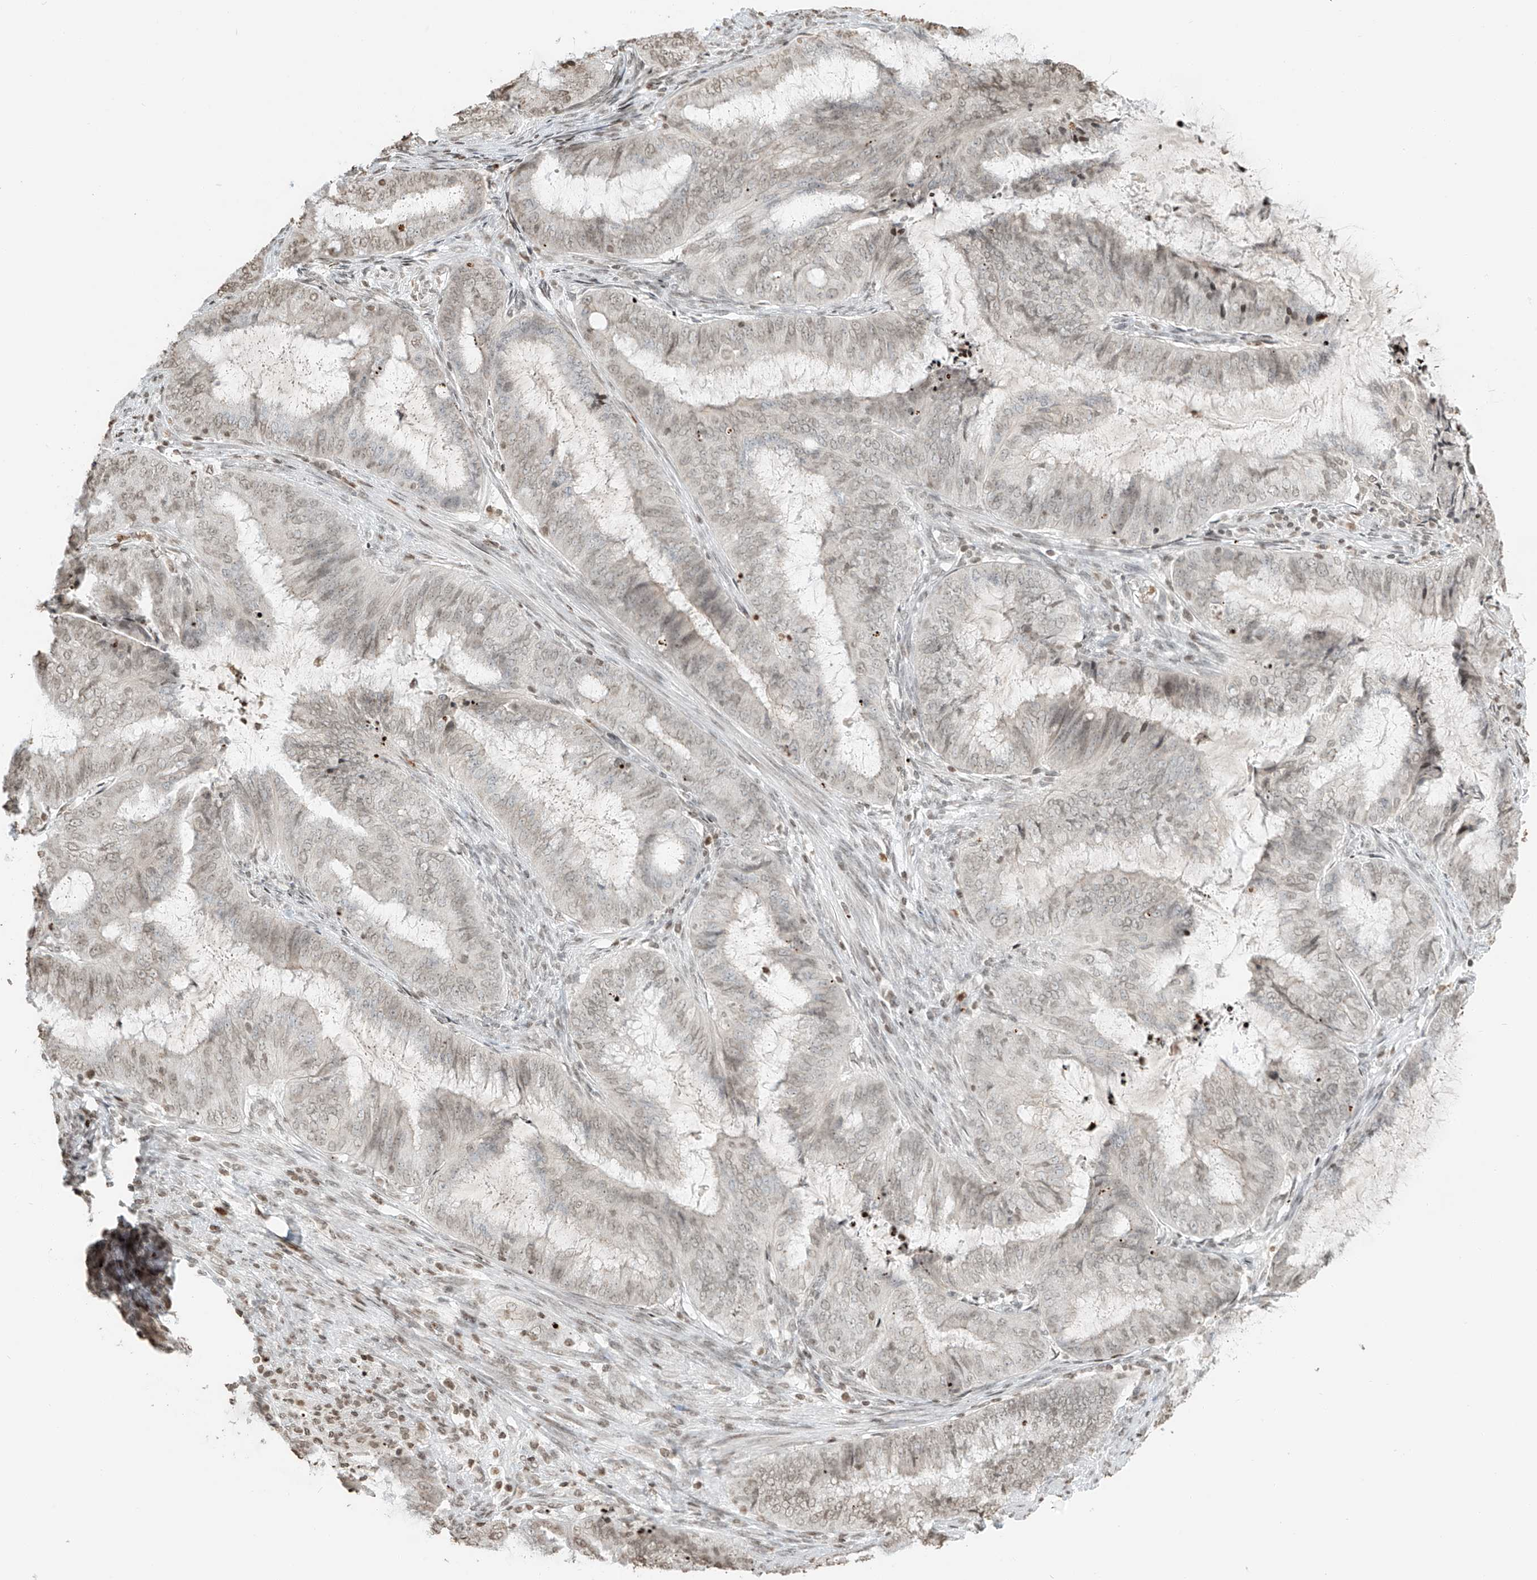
{"staining": {"intensity": "weak", "quantity": "25%-75%", "location": "nuclear"}, "tissue": "endometrial cancer", "cell_type": "Tumor cells", "image_type": "cancer", "snomed": [{"axis": "morphology", "description": "Adenocarcinoma, NOS"}, {"axis": "topography", "description": "Endometrium"}], "caption": "An immunohistochemistry (IHC) histopathology image of tumor tissue is shown. Protein staining in brown labels weak nuclear positivity in endometrial cancer (adenocarcinoma) within tumor cells.", "gene": "C17orf58", "patient": {"sex": "female", "age": 51}}